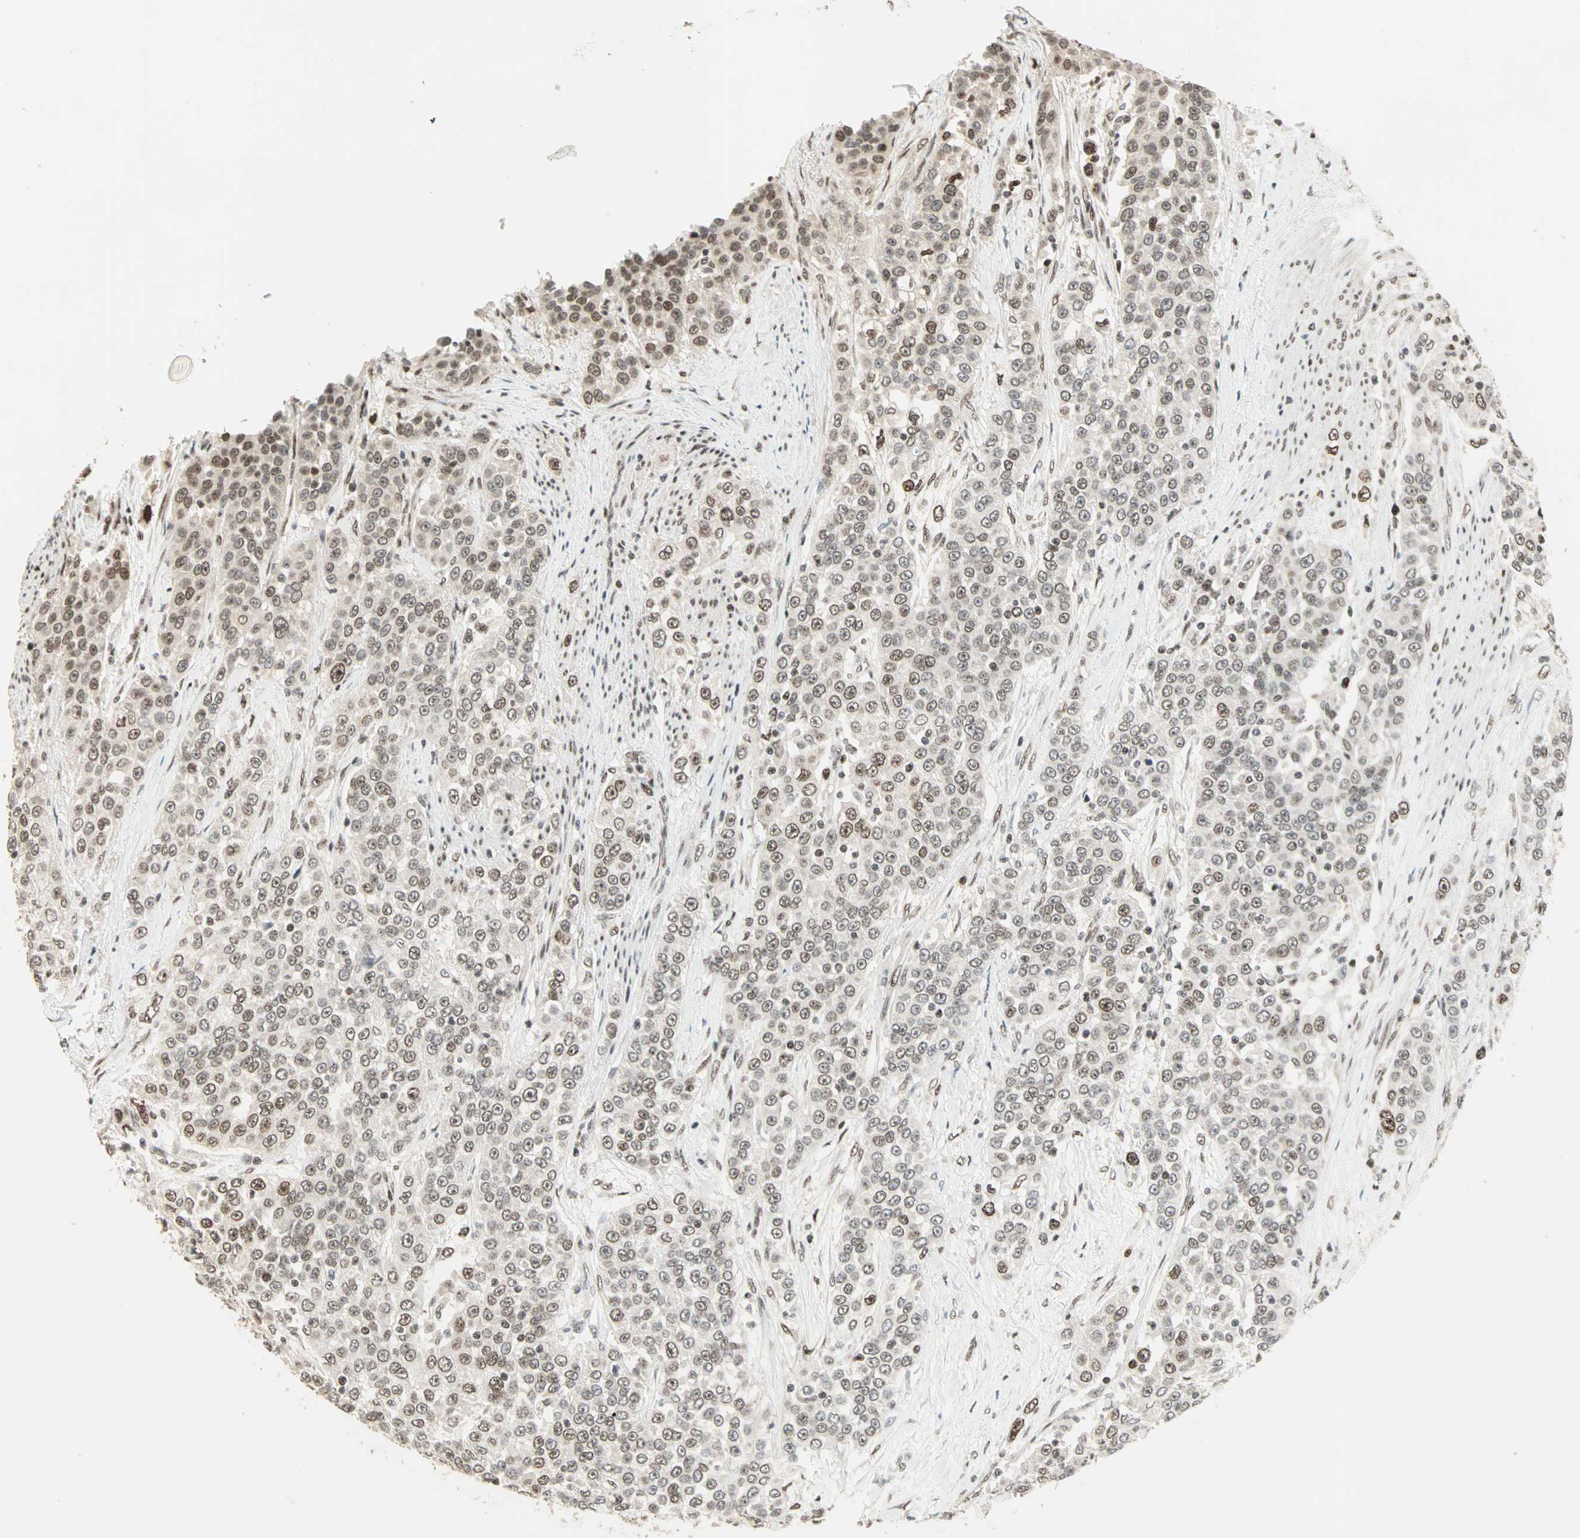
{"staining": {"intensity": "moderate", "quantity": ">75%", "location": "nuclear"}, "tissue": "urothelial cancer", "cell_type": "Tumor cells", "image_type": "cancer", "snomed": [{"axis": "morphology", "description": "Urothelial carcinoma, High grade"}, {"axis": "topography", "description": "Urinary bladder"}], "caption": "Immunohistochemical staining of urothelial cancer displays moderate nuclear protein expression in about >75% of tumor cells. (DAB (3,3'-diaminobenzidine) IHC, brown staining for protein, blue staining for nuclei).", "gene": "MDC1", "patient": {"sex": "female", "age": 80}}